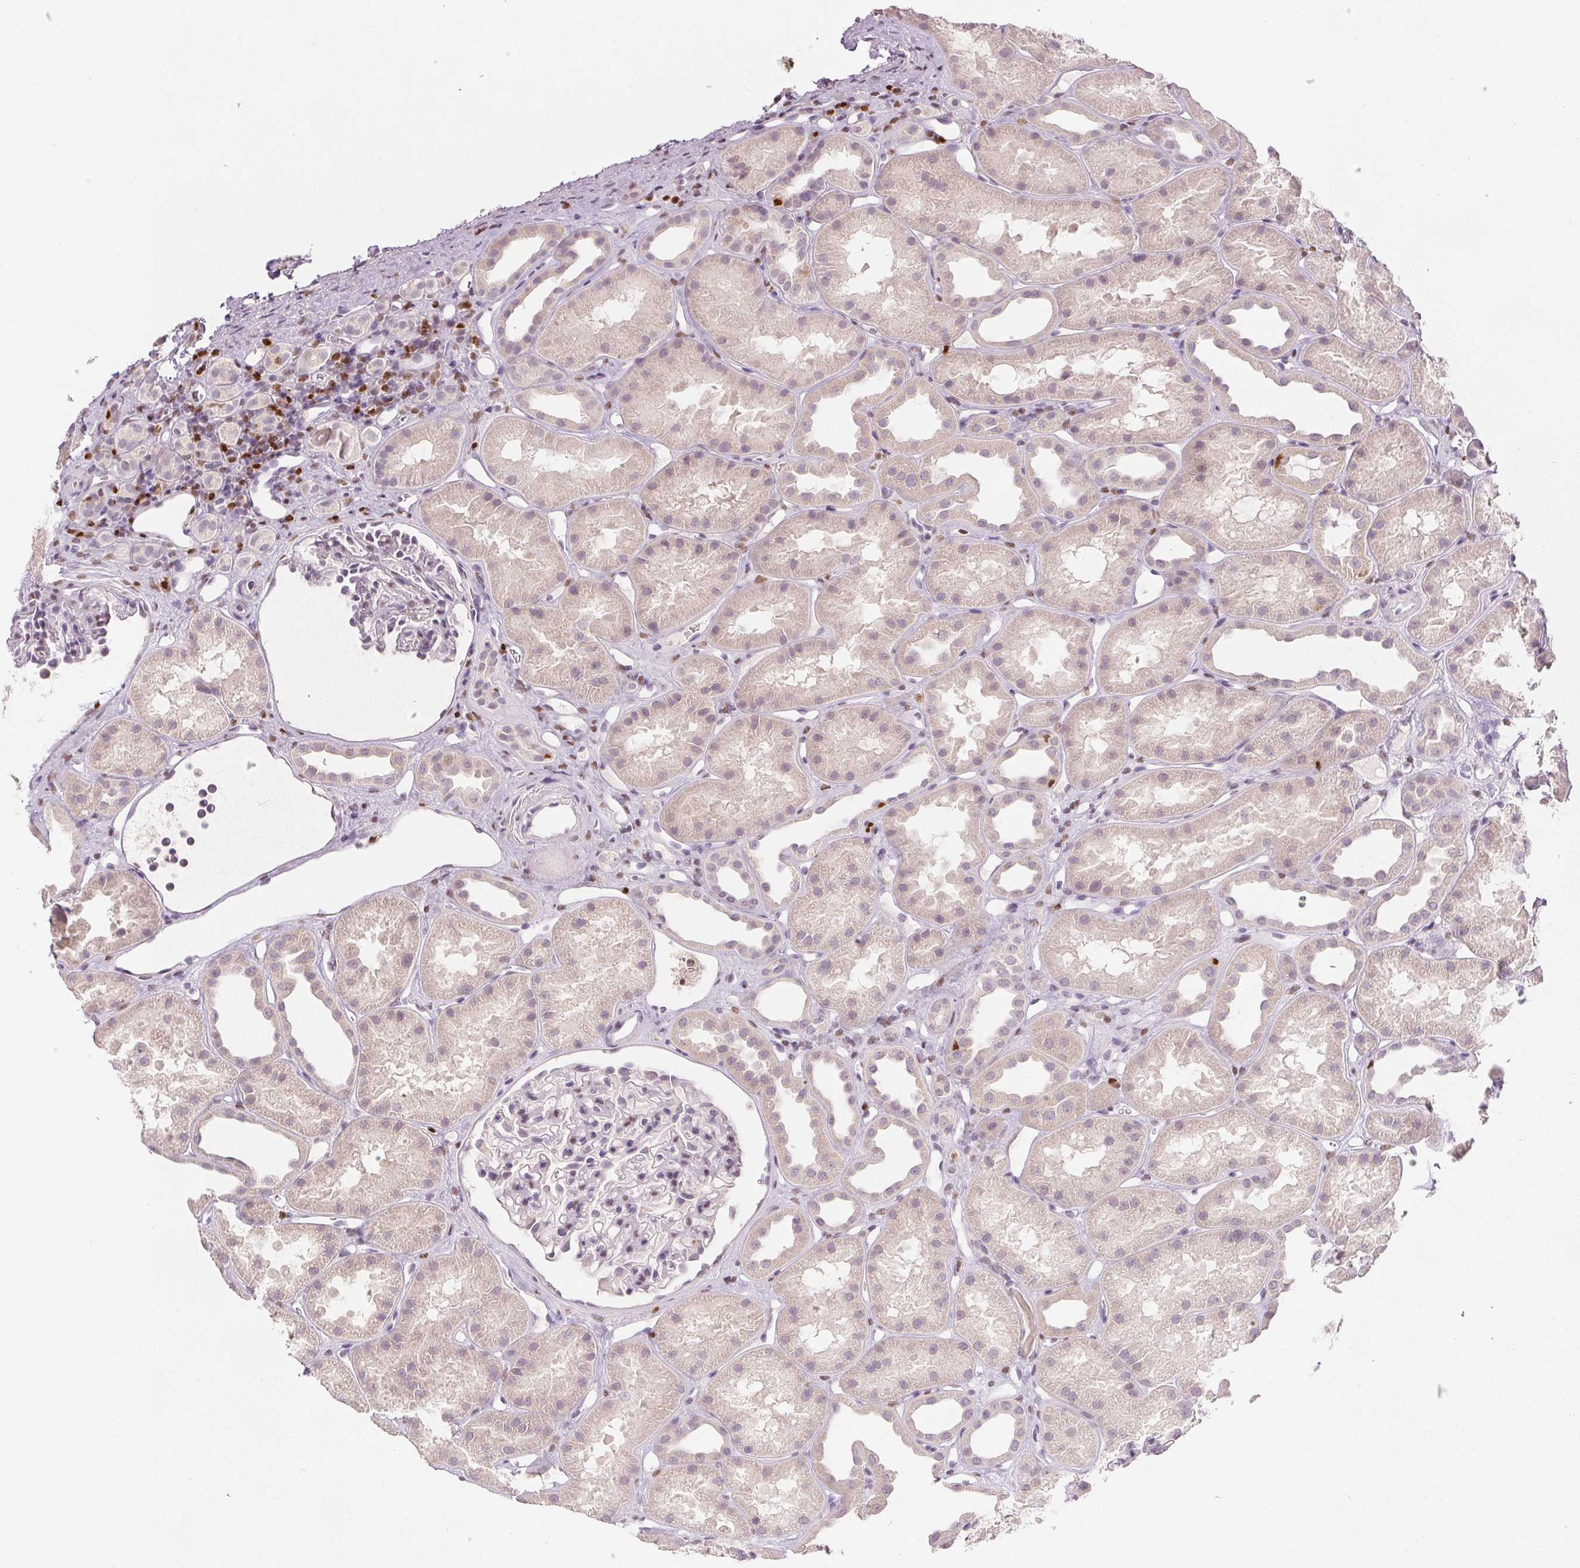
{"staining": {"intensity": "negative", "quantity": "none", "location": "none"}, "tissue": "kidney", "cell_type": "Cells in glomeruli", "image_type": "normal", "snomed": [{"axis": "morphology", "description": "Normal tissue, NOS"}, {"axis": "topography", "description": "Kidney"}], "caption": "This is a micrograph of immunohistochemistry (IHC) staining of unremarkable kidney, which shows no positivity in cells in glomeruli. (DAB (3,3'-diaminobenzidine) immunohistochemistry visualized using brightfield microscopy, high magnification).", "gene": "RUNX2", "patient": {"sex": "male", "age": 61}}